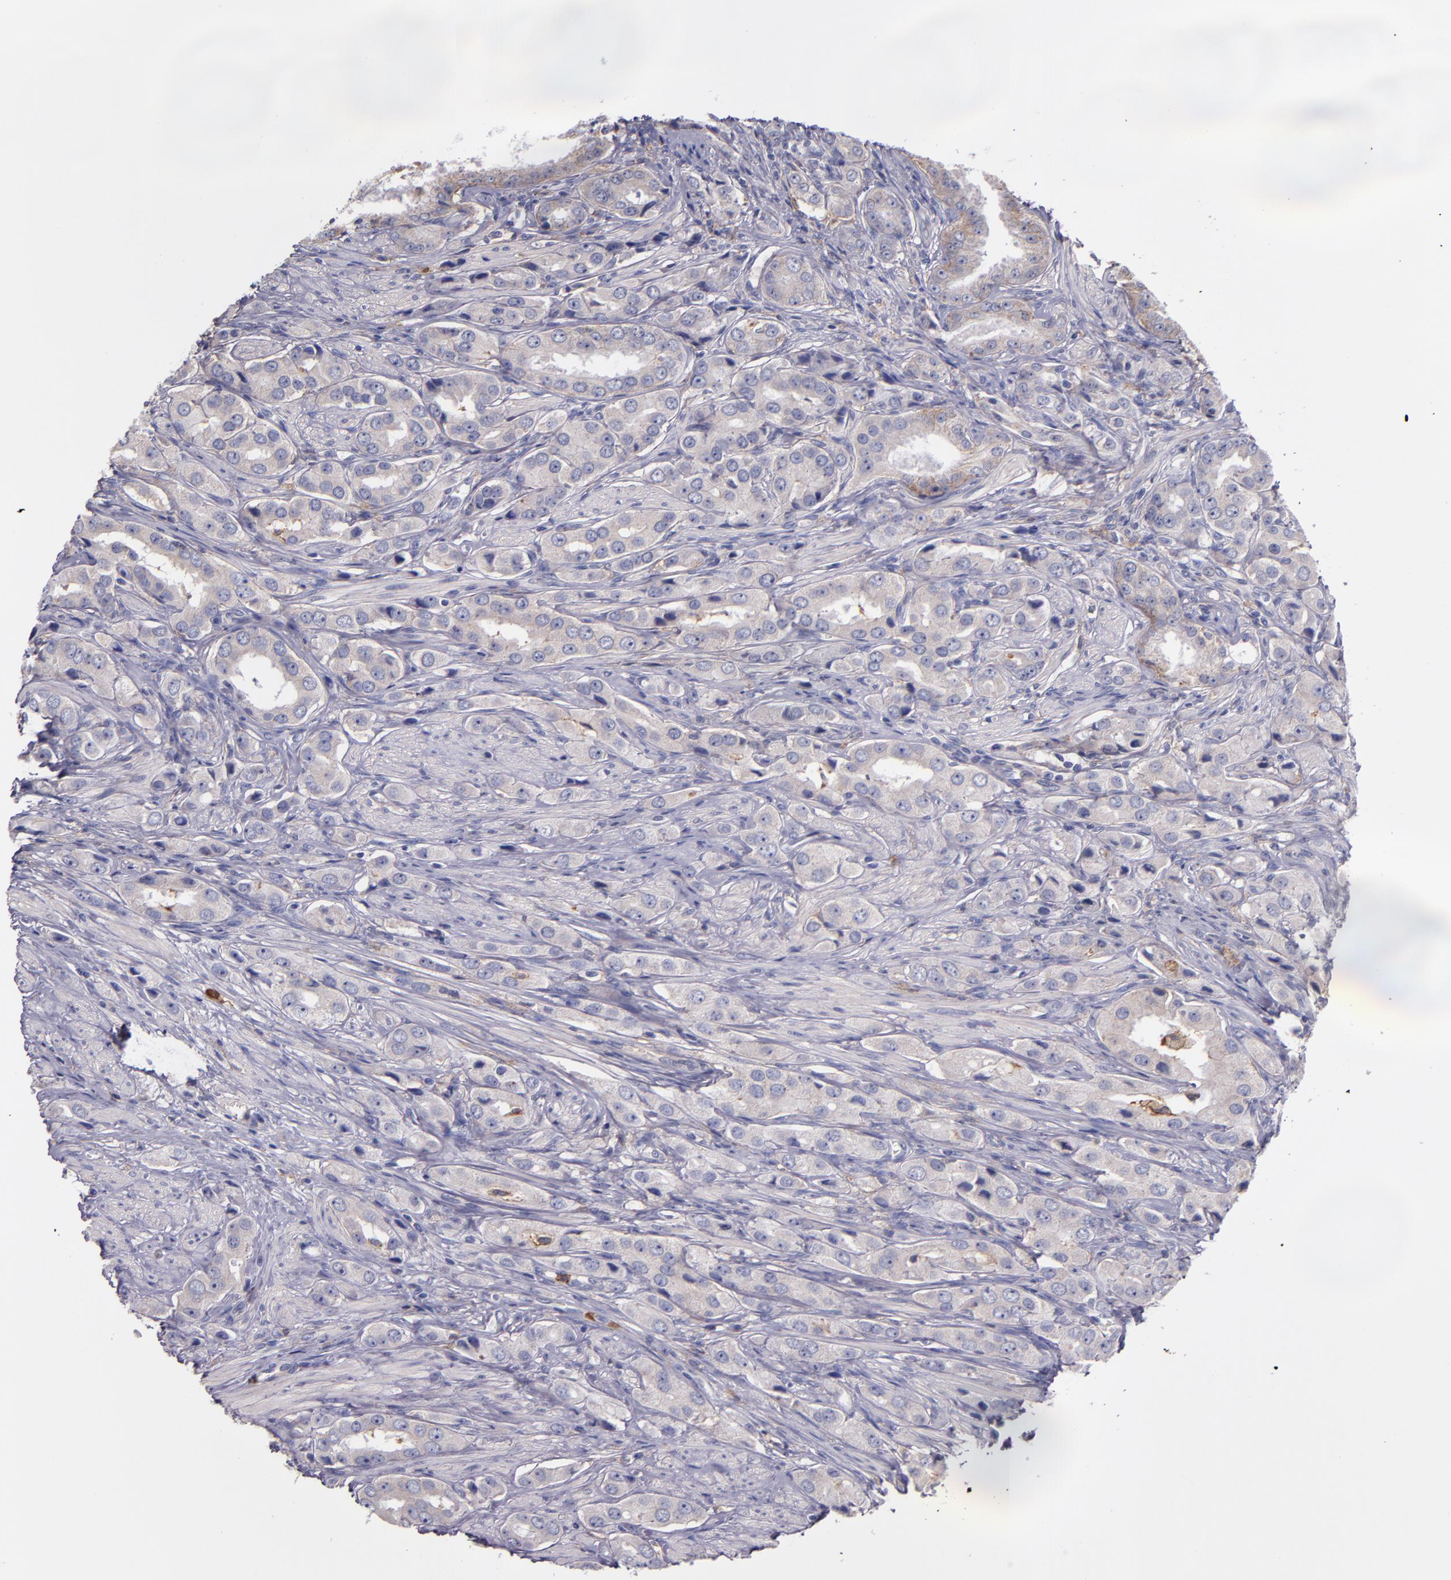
{"staining": {"intensity": "weak", "quantity": "<25%", "location": "cytoplasmic/membranous"}, "tissue": "prostate cancer", "cell_type": "Tumor cells", "image_type": "cancer", "snomed": [{"axis": "morphology", "description": "Adenocarcinoma, Medium grade"}, {"axis": "topography", "description": "Prostate"}], "caption": "DAB (3,3'-diaminobenzidine) immunohistochemical staining of prostate medium-grade adenocarcinoma displays no significant expression in tumor cells.", "gene": "C5AR1", "patient": {"sex": "male", "age": 53}}